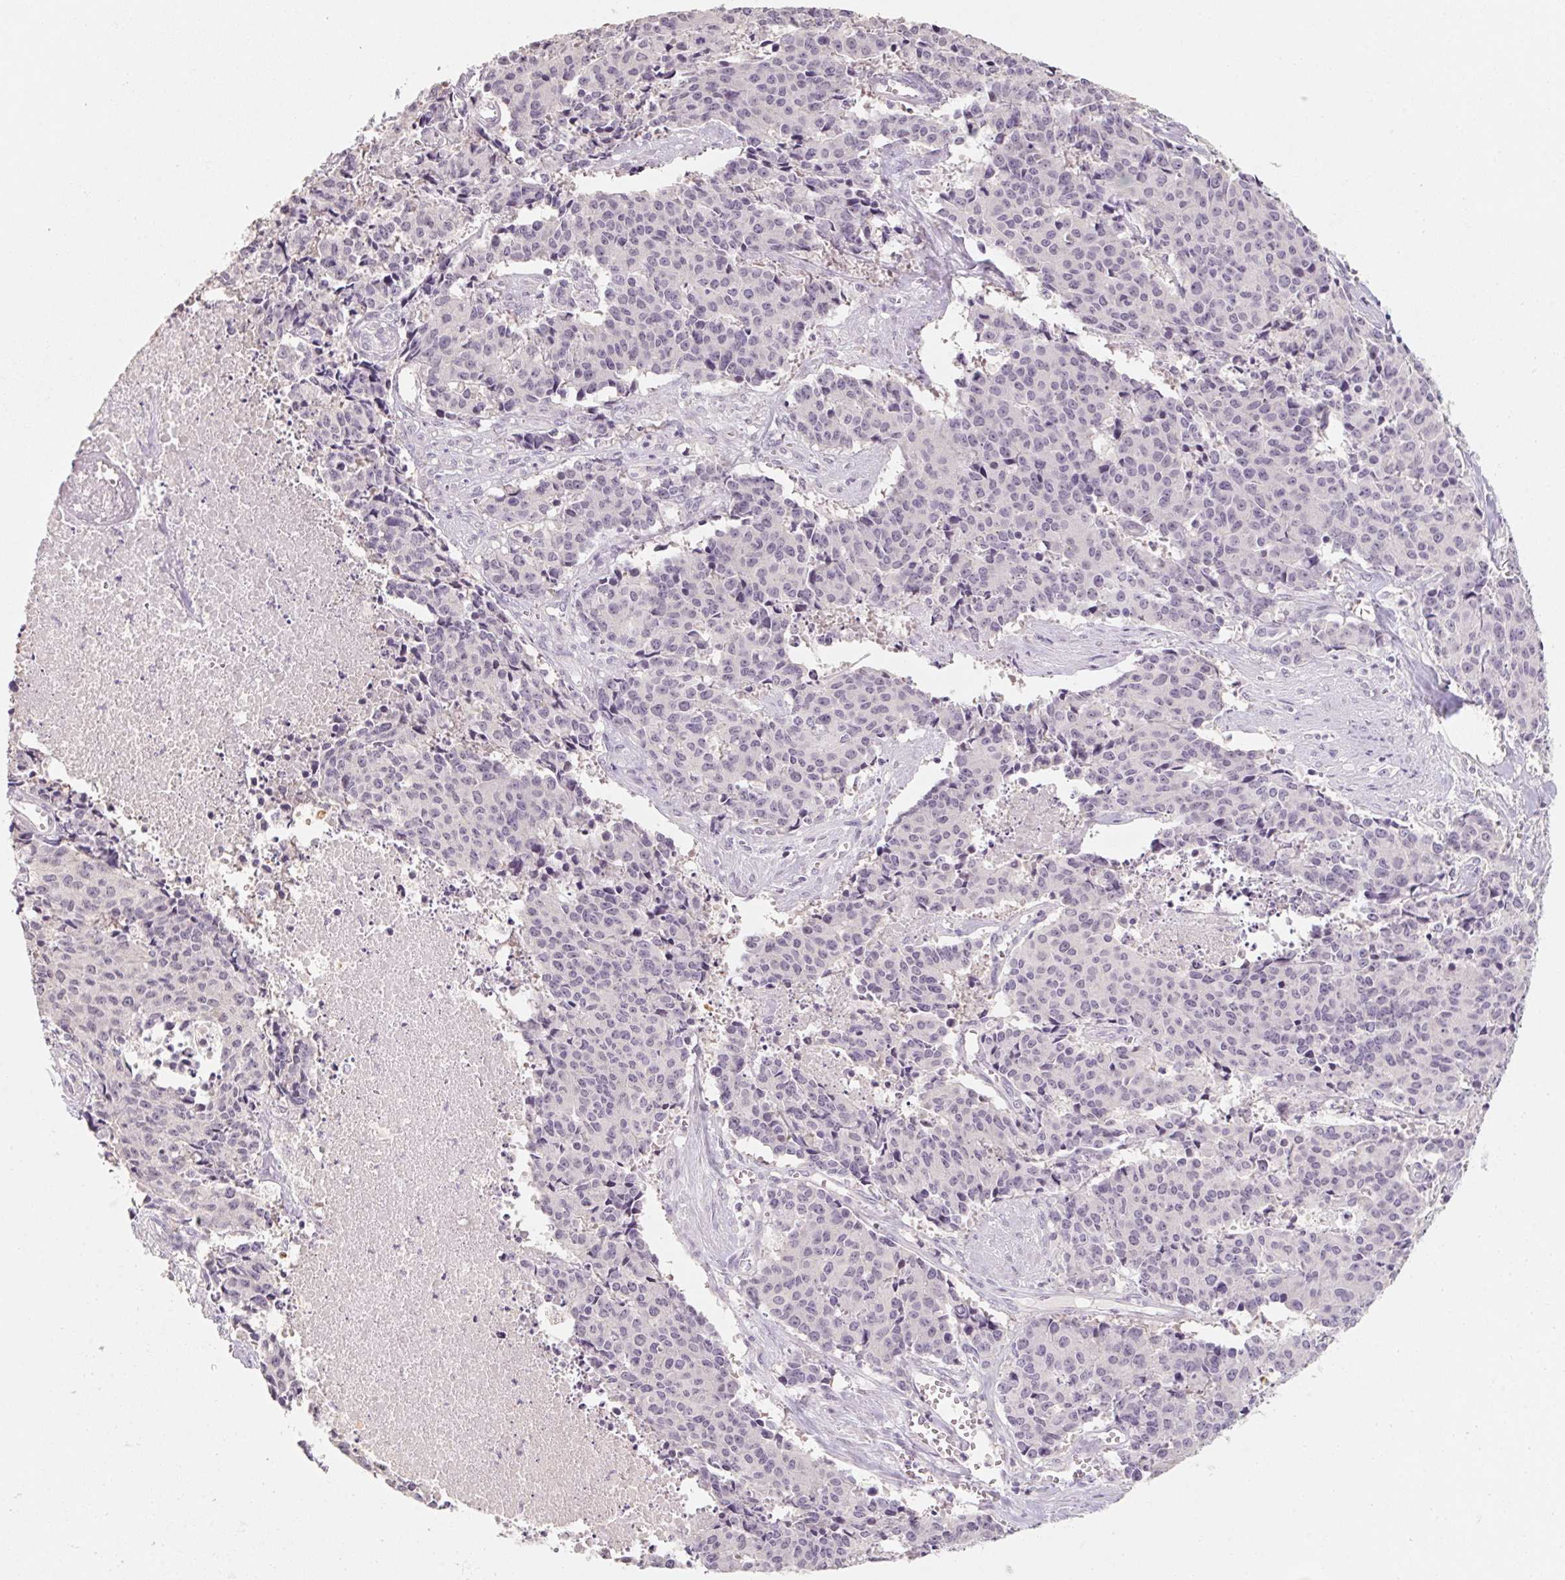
{"staining": {"intensity": "negative", "quantity": "none", "location": "none"}, "tissue": "cervical cancer", "cell_type": "Tumor cells", "image_type": "cancer", "snomed": [{"axis": "morphology", "description": "Squamous cell carcinoma, NOS"}, {"axis": "topography", "description": "Cervix"}], "caption": "High power microscopy histopathology image of an IHC micrograph of cervical cancer, revealing no significant expression in tumor cells. The staining was performed using DAB (3,3'-diaminobenzidine) to visualize the protein expression in brown, while the nuclei were stained in blue with hematoxylin (Magnification: 20x).", "gene": "CAPZA3", "patient": {"sex": "female", "age": 28}}